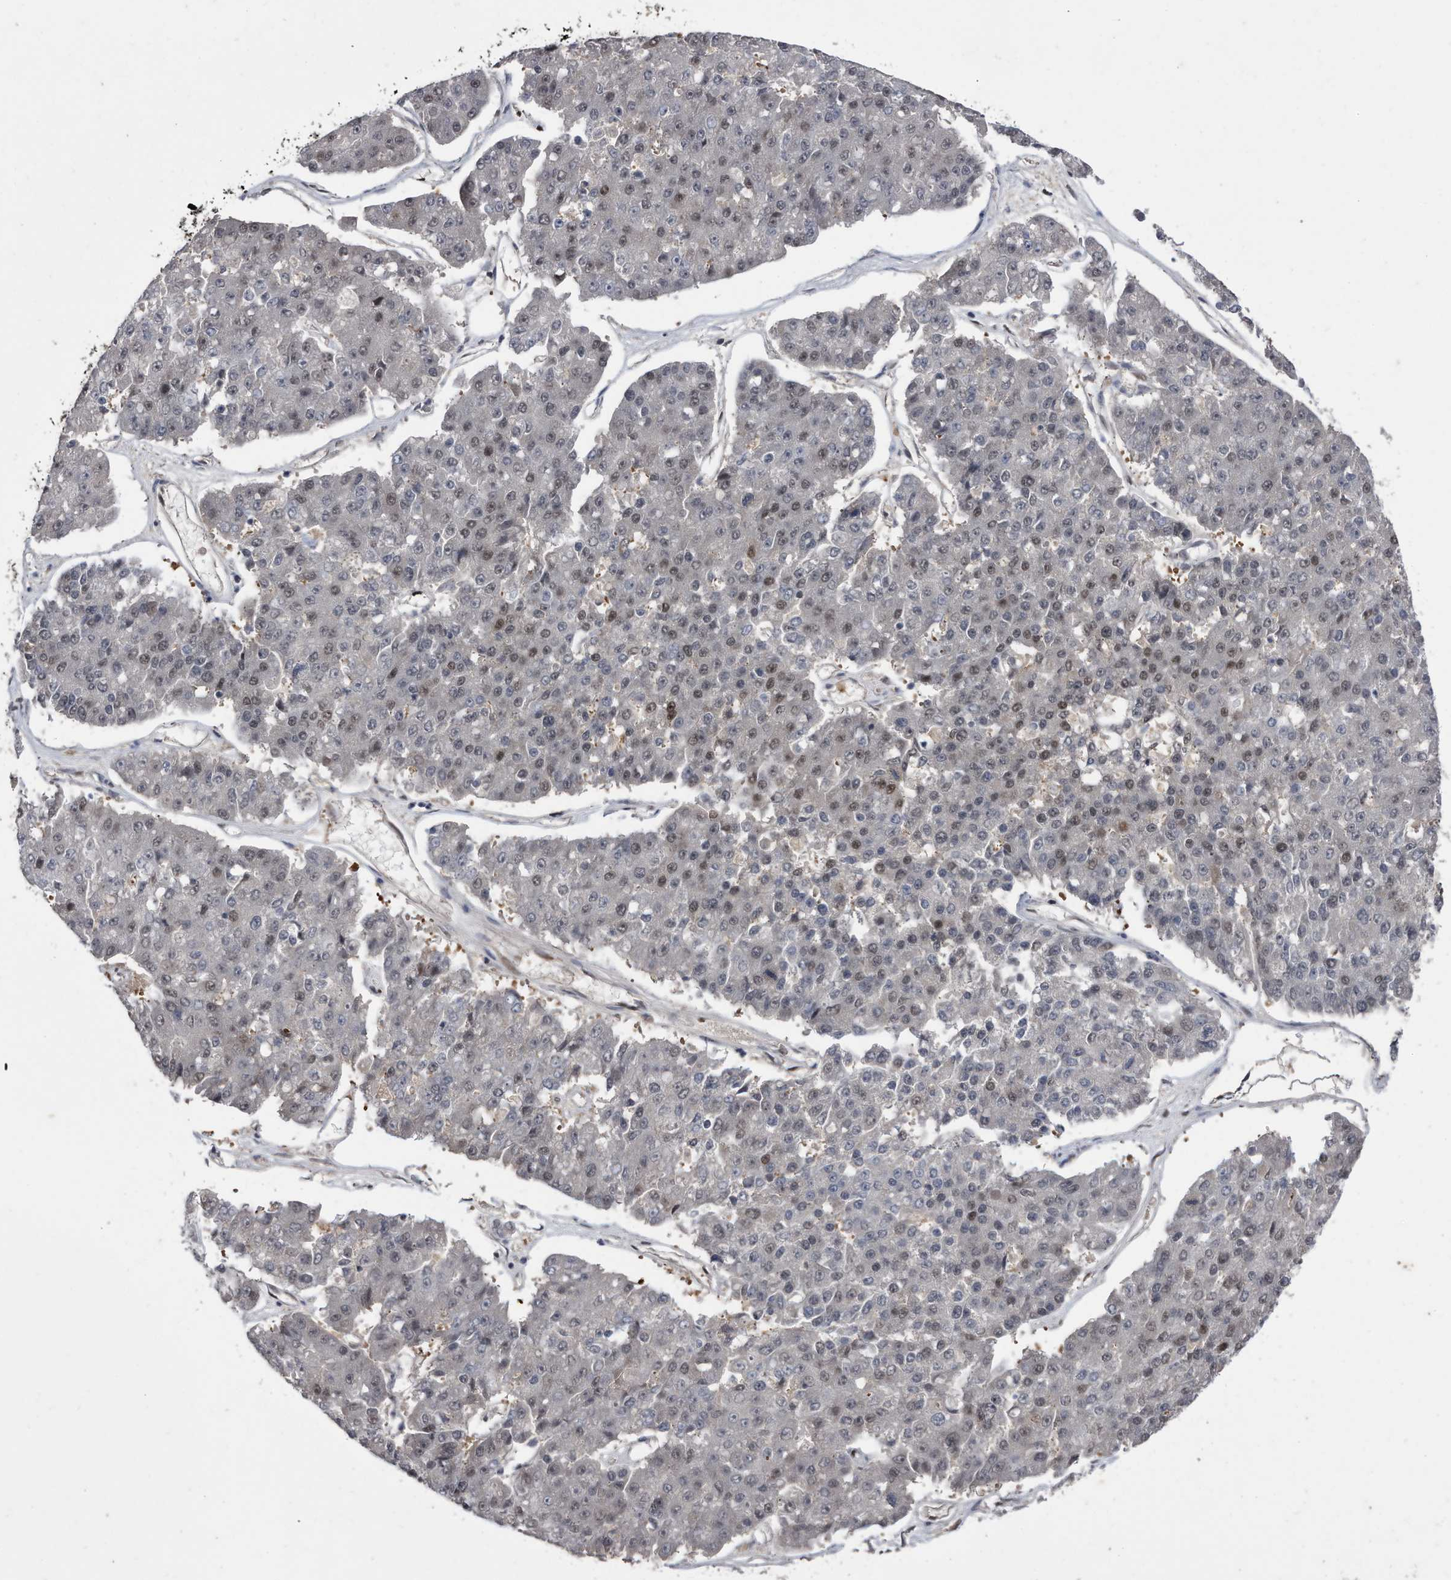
{"staining": {"intensity": "moderate", "quantity": "<25%", "location": "nuclear"}, "tissue": "pancreatic cancer", "cell_type": "Tumor cells", "image_type": "cancer", "snomed": [{"axis": "morphology", "description": "Adenocarcinoma, NOS"}, {"axis": "topography", "description": "Pancreas"}], "caption": "An image showing moderate nuclear expression in approximately <25% of tumor cells in pancreatic cancer (adenocarcinoma), as visualized by brown immunohistochemical staining.", "gene": "RAD23B", "patient": {"sex": "male", "age": 50}}